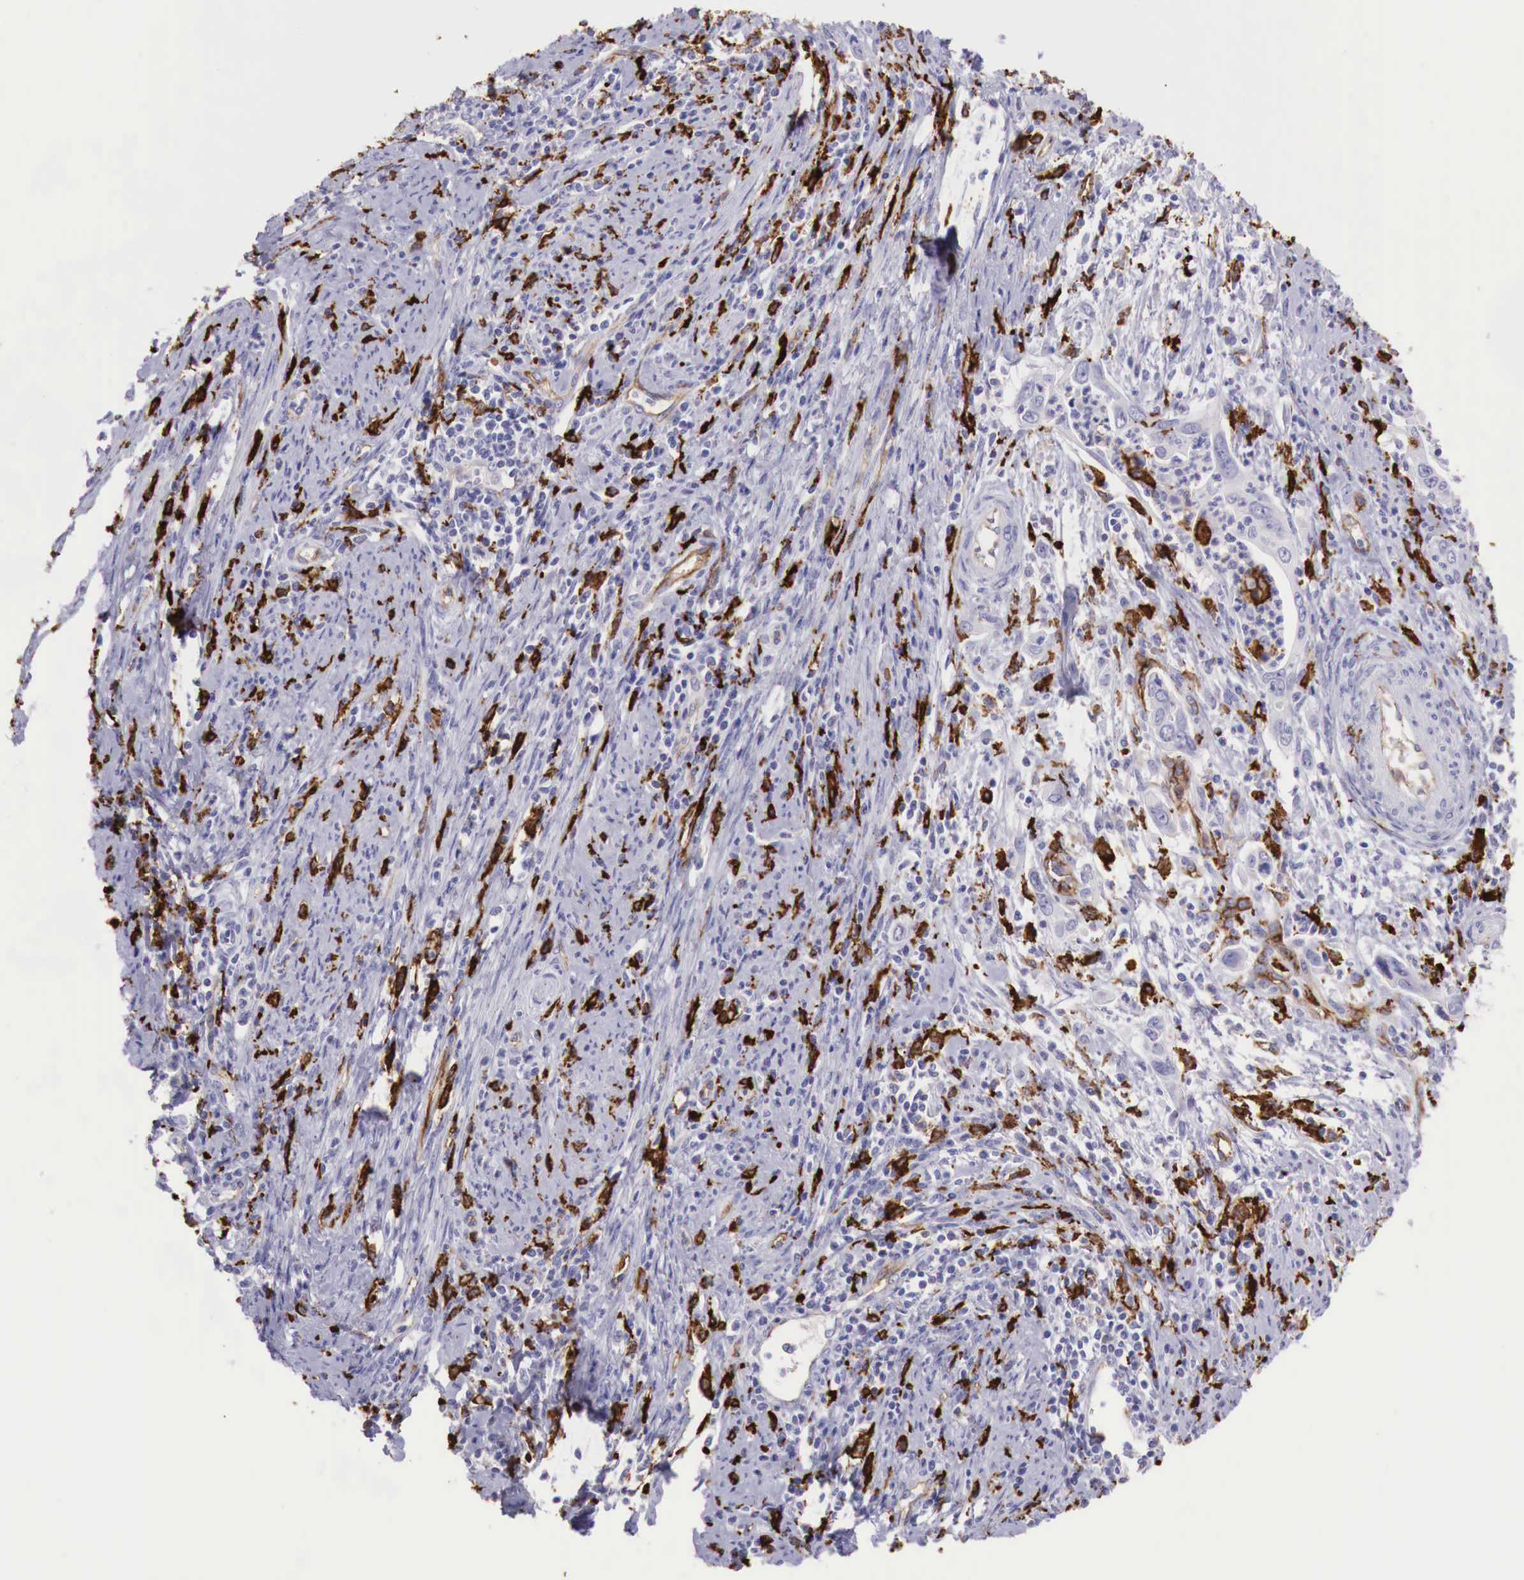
{"staining": {"intensity": "weak", "quantity": "<25%", "location": "cytoplasmic/membranous"}, "tissue": "cervical cancer", "cell_type": "Tumor cells", "image_type": "cancer", "snomed": [{"axis": "morphology", "description": "Normal tissue, NOS"}, {"axis": "morphology", "description": "Adenocarcinoma, NOS"}, {"axis": "topography", "description": "Cervix"}], "caption": "The immunohistochemistry histopathology image has no significant expression in tumor cells of cervical cancer tissue. (Immunohistochemistry, brightfield microscopy, high magnification).", "gene": "MSR1", "patient": {"sex": "female", "age": 34}}